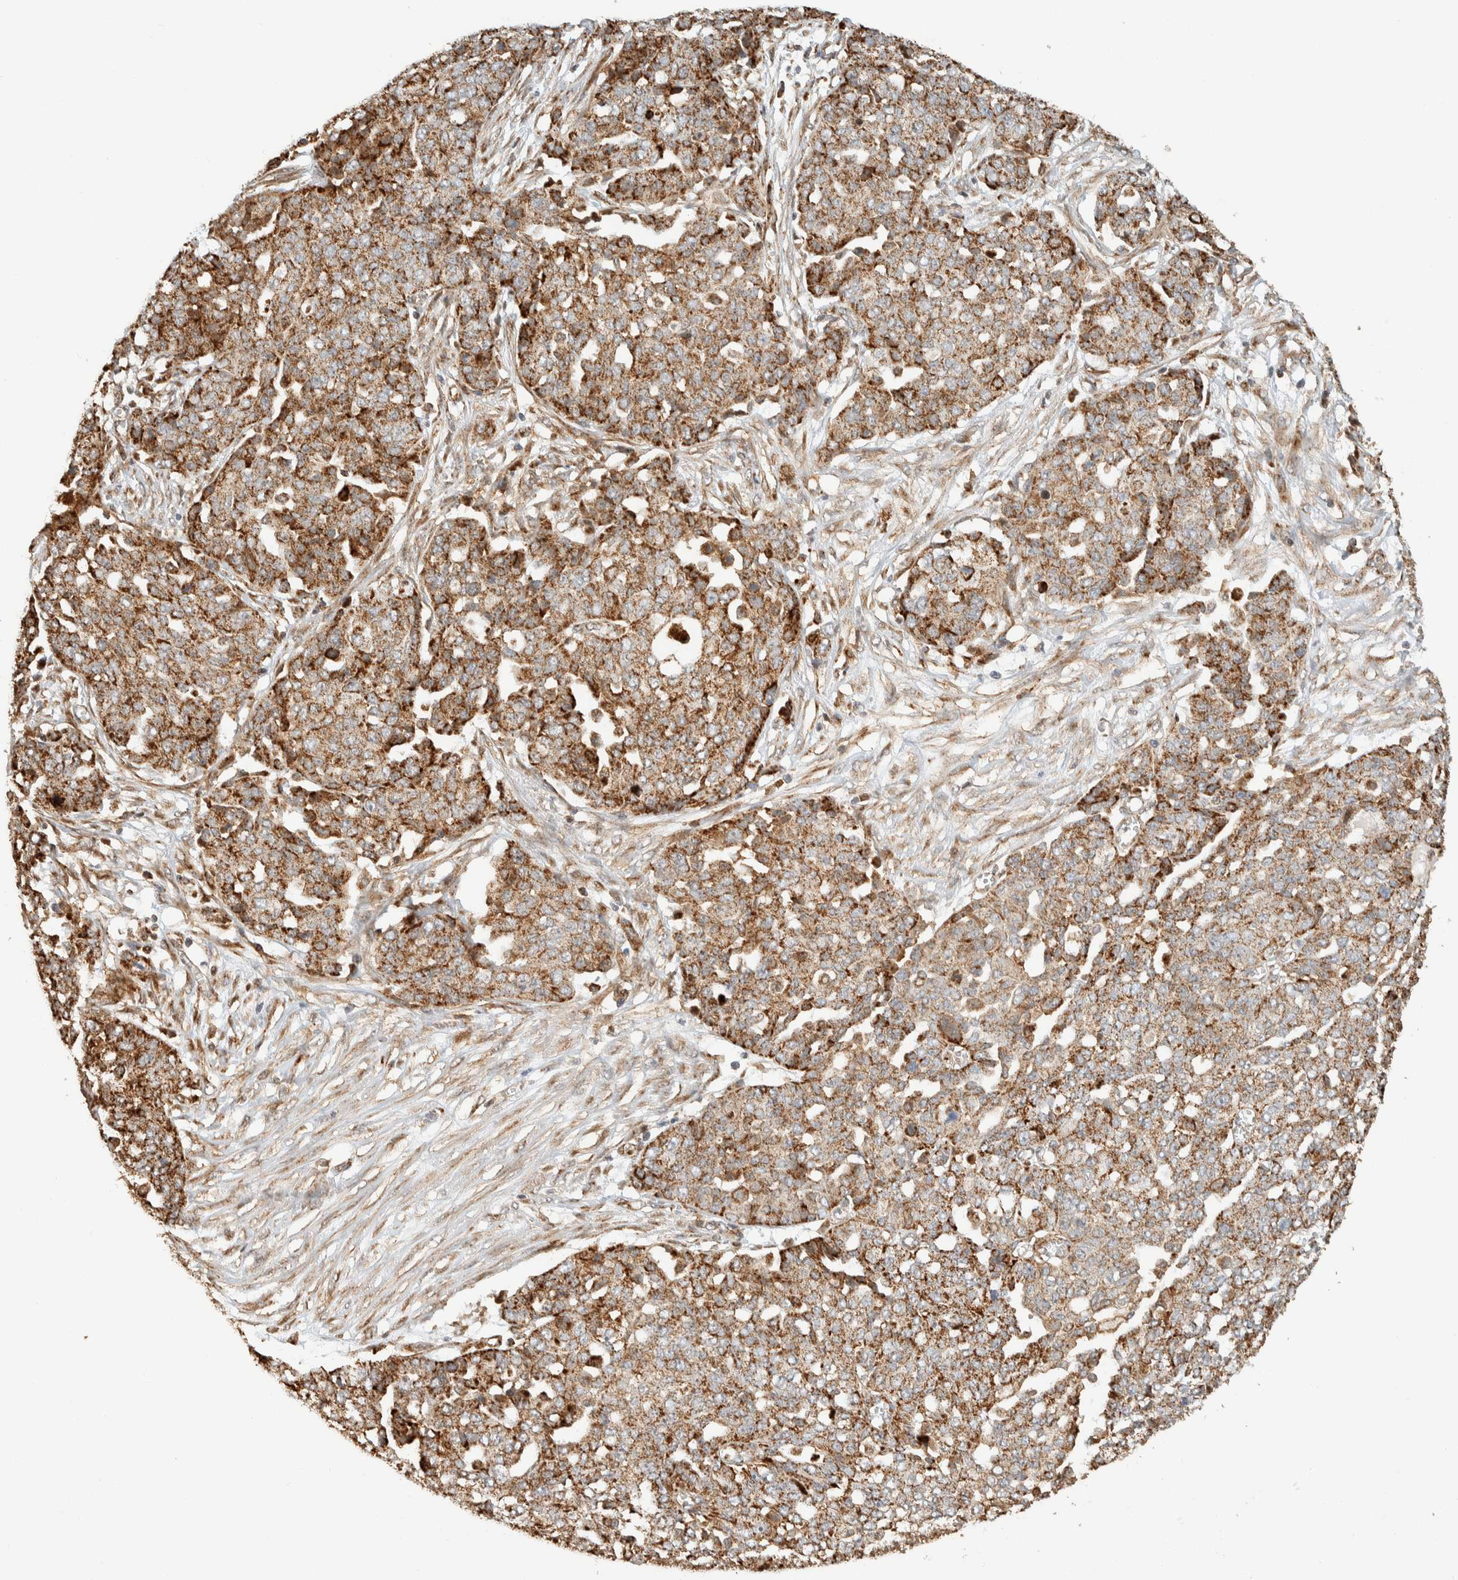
{"staining": {"intensity": "moderate", "quantity": ">75%", "location": "cytoplasmic/membranous"}, "tissue": "ovarian cancer", "cell_type": "Tumor cells", "image_type": "cancer", "snomed": [{"axis": "morphology", "description": "Cystadenocarcinoma, serous, NOS"}, {"axis": "topography", "description": "Soft tissue"}, {"axis": "topography", "description": "Ovary"}], "caption": "Moderate cytoplasmic/membranous staining for a protein is appreciated in approximately >75% of tumor cells of ovarian cancer (serous cystadenocarcinoma) using immunohistochemistry (IHC).", "gene": "KIF9", "patient": {"sex": "female", "age": 57}}